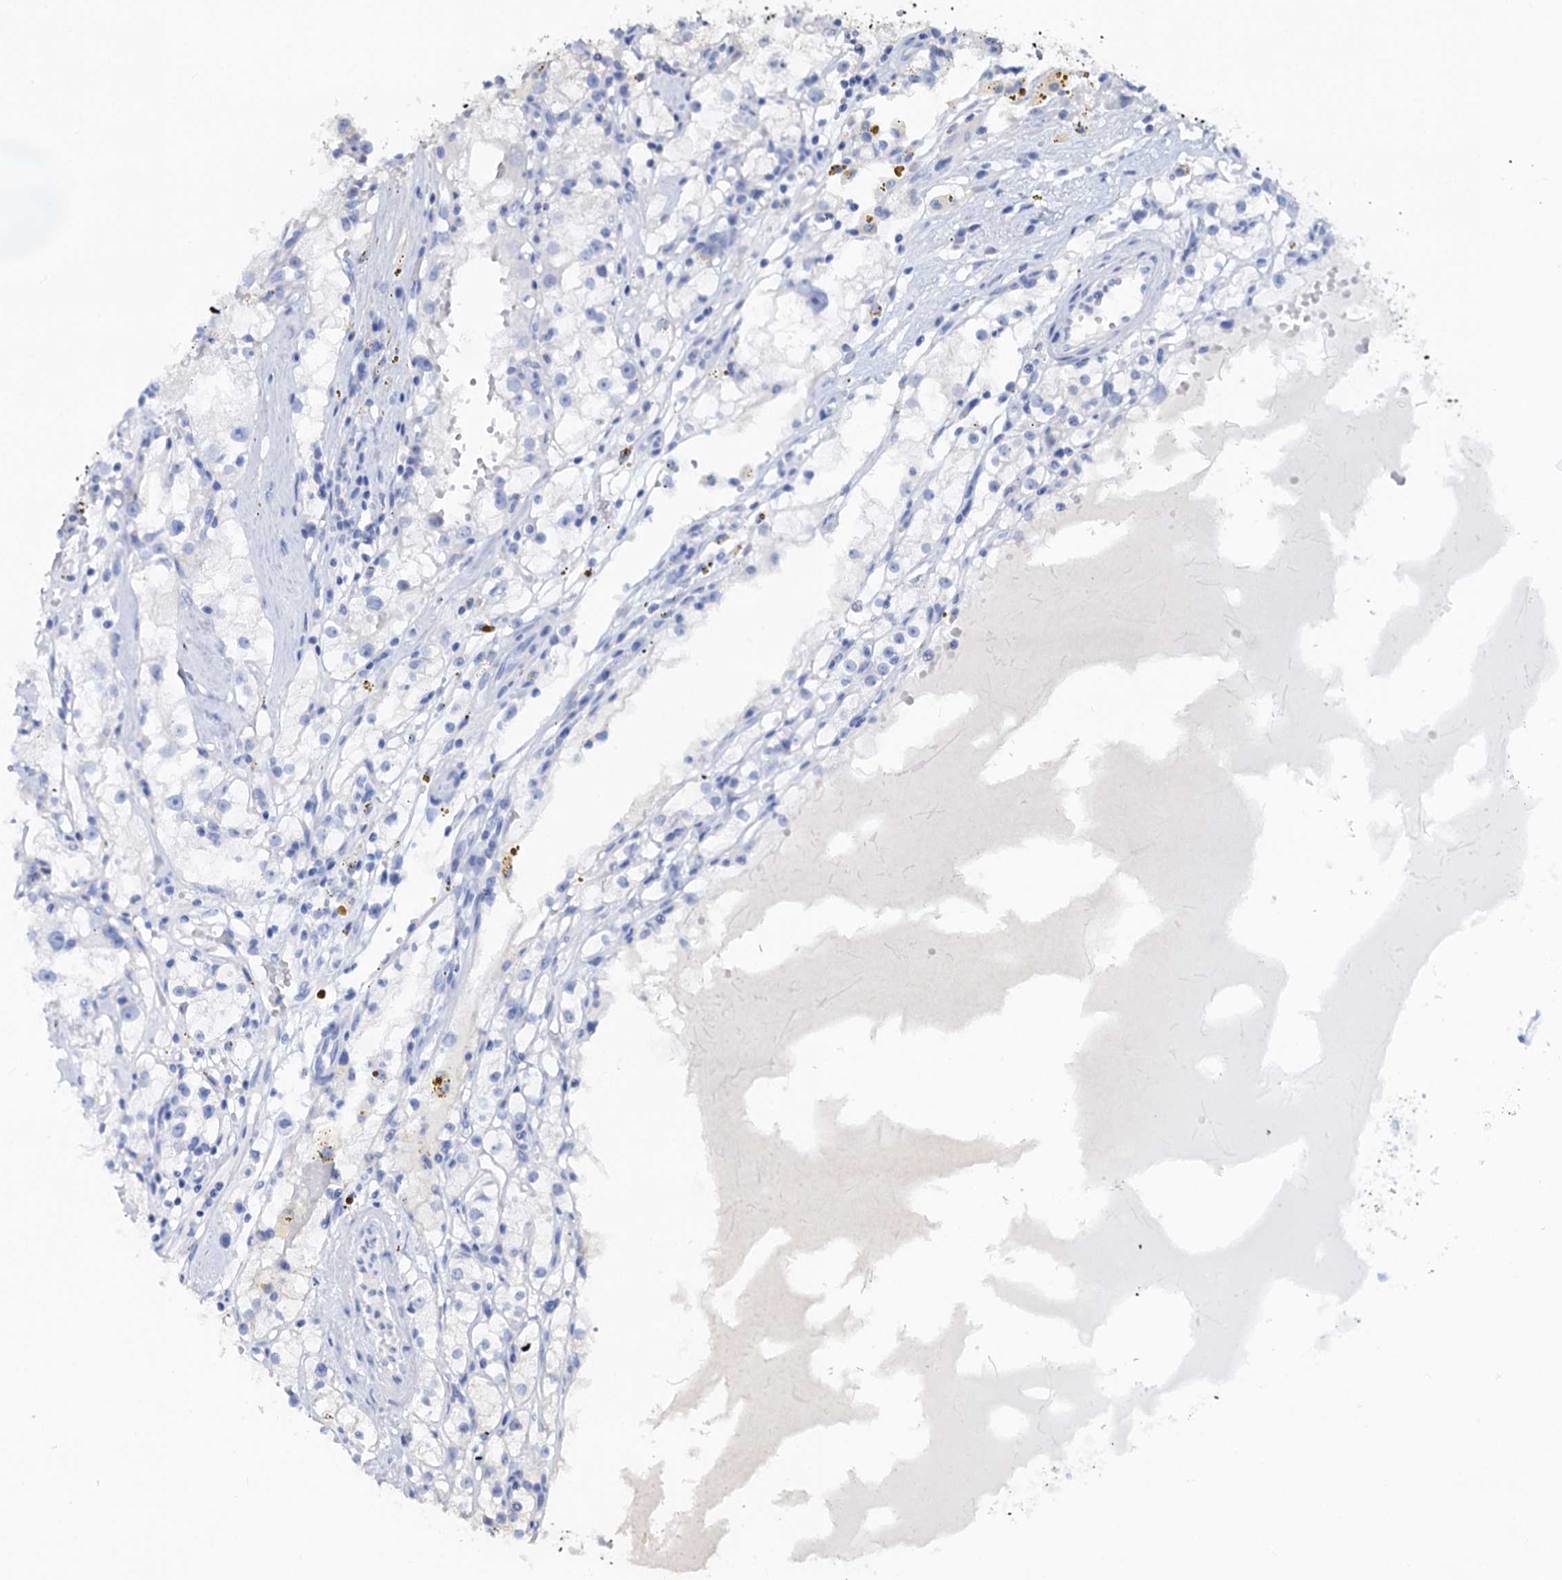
{"staining": {"intensity": "weak", "quantity": "<25%", "location": "cytoplasmic/membranous"}, "tissue": "renal cancer", "cell_type": "Tumor cells", "image_type": "cancer", "snomed": [{"axis": "morphology", "description": "Adenocarcinoma, NOS"}, {"axis": "topography", "description": "Kidney"}], "caption": "Protein analysis of adenocarcinoma (renal) reveals no significant staining in tumor cells.", "gene": "CHRD", "patient": {"sex": "male", "age": 56}}